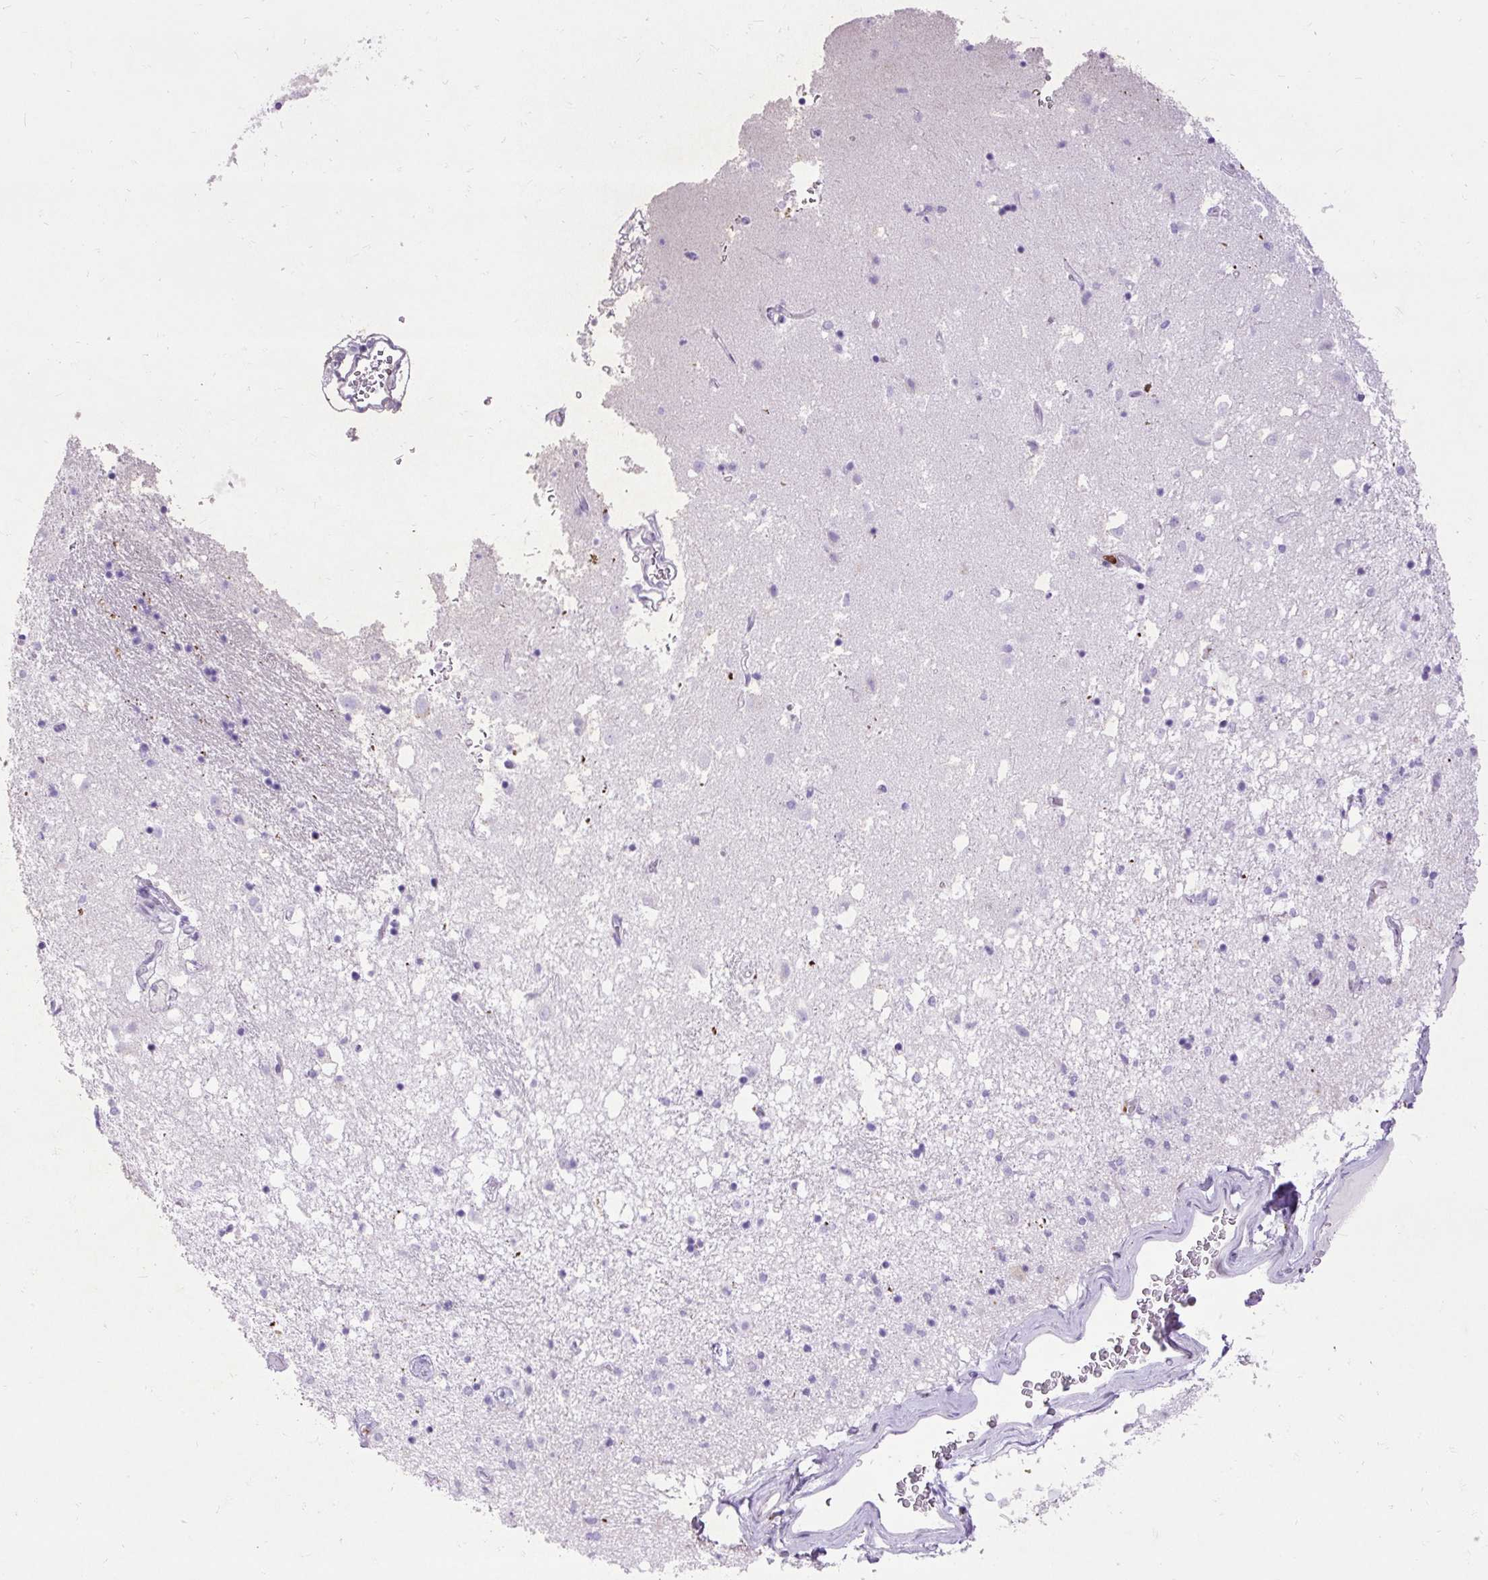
{"staining": {"intensity": "negative", "quantity": "none", "location": "none"}, "tissue": "caudate", "cell_type": "Glial cells", "image_type": "normal", "snomed": [{"axis": "morphology", "description": "Normal tissue, NOS"}, {"axis": "topography", "description": "Lateral ventricle wall"}], "caption": "The image demonstrates no staining of glial cells in unremarkable caudate. (Immunohistochemistry, brightfield microscopy, high magnification).", "gene": "SPC24", "patient": {"sex": "male", "age": 58}}